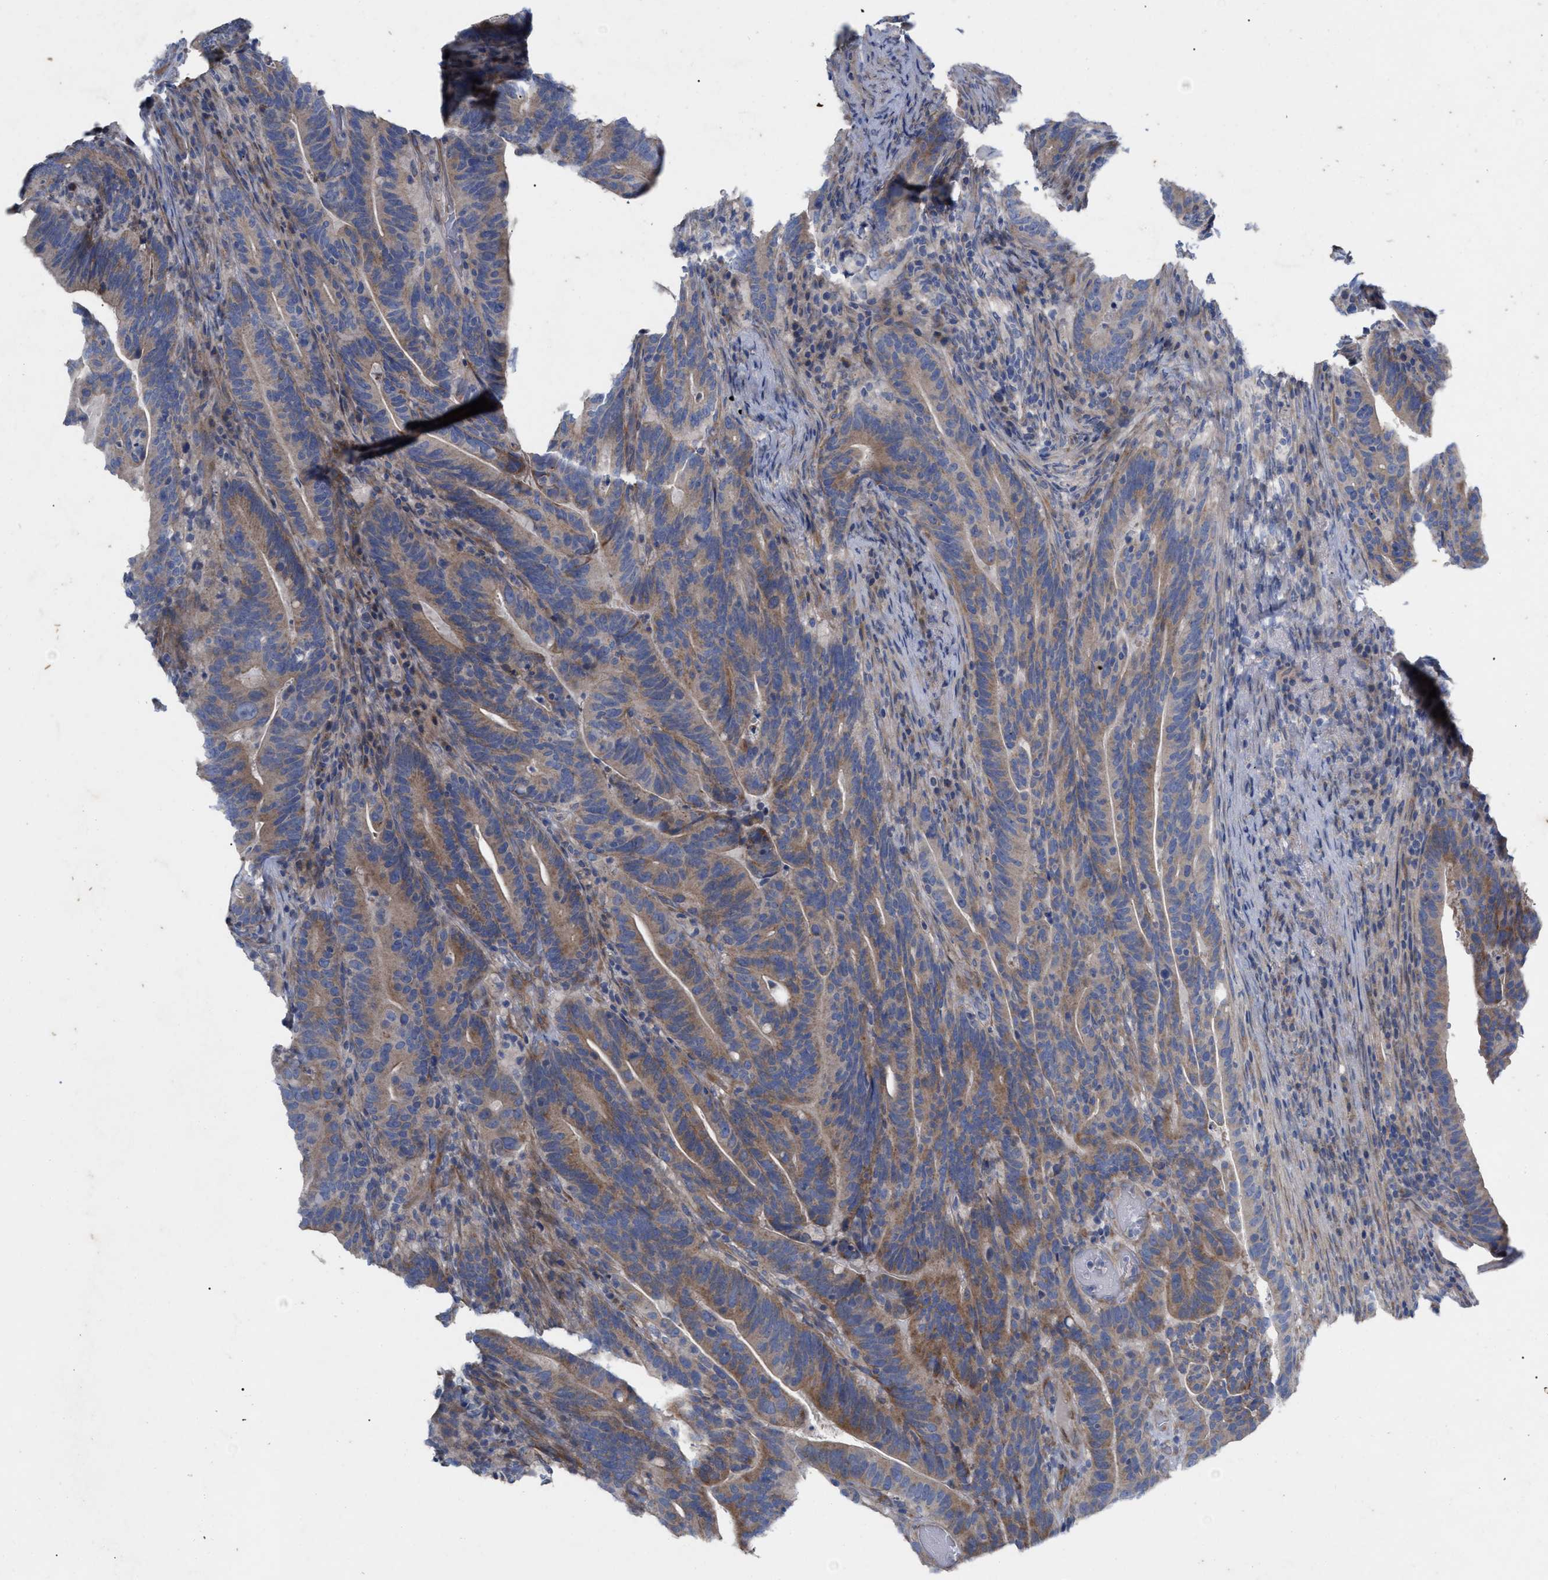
{"staining": {"intensity": "moderate", "quantity": ">75%", "location": "cytoplasmic/membranous"}, "tissue": "colorectal cancer", "cell_type": "Tumor cells", "image_type": "cancer", "snomed": [{"axis": "morphology", "description": "Adenocarcinoma, NOS"}, {"axis": "topography", "description": "Colon"}], "caption": "This is an image of IHC staining of colorectal adenocarcinoma, which shows moderate expression in the cytoplasmic/membranous of tumor cells.", "gene": "VIP", "patient": {"sex": "female", "age": 66}}